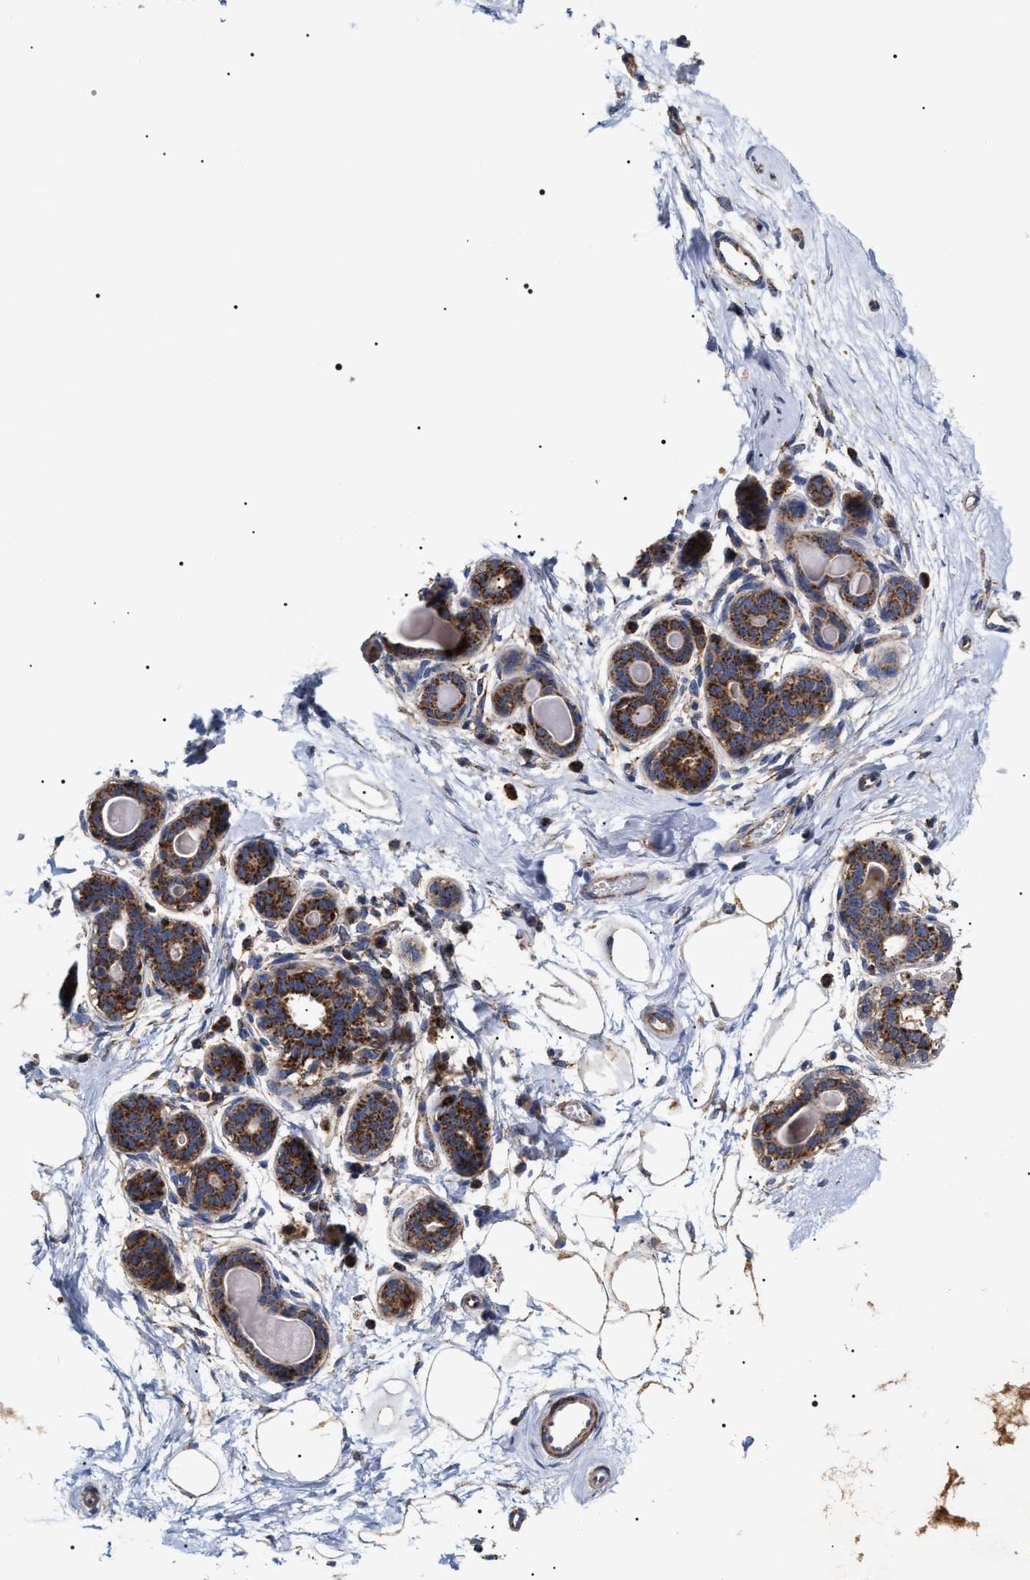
{"staining": {"intensity": "moderate", "quantity": "25%-75%", "location": "cytoplasmic/membranous"}, "tissue": "breast", "cell_type": "Adipocytes", "image_type": "normal", "snomed": [{"axis": "morphology", "description": "Normal tissue, NOS"}, {"axis": "topography", "description": "Breast"}], "caption": "Unremarkable breast displays moderate cytoplasmic/membranous staining in about 25%-75% of adipocytes.", "gene": "COG5", "patient": {"sex": "female", "age": 45}}